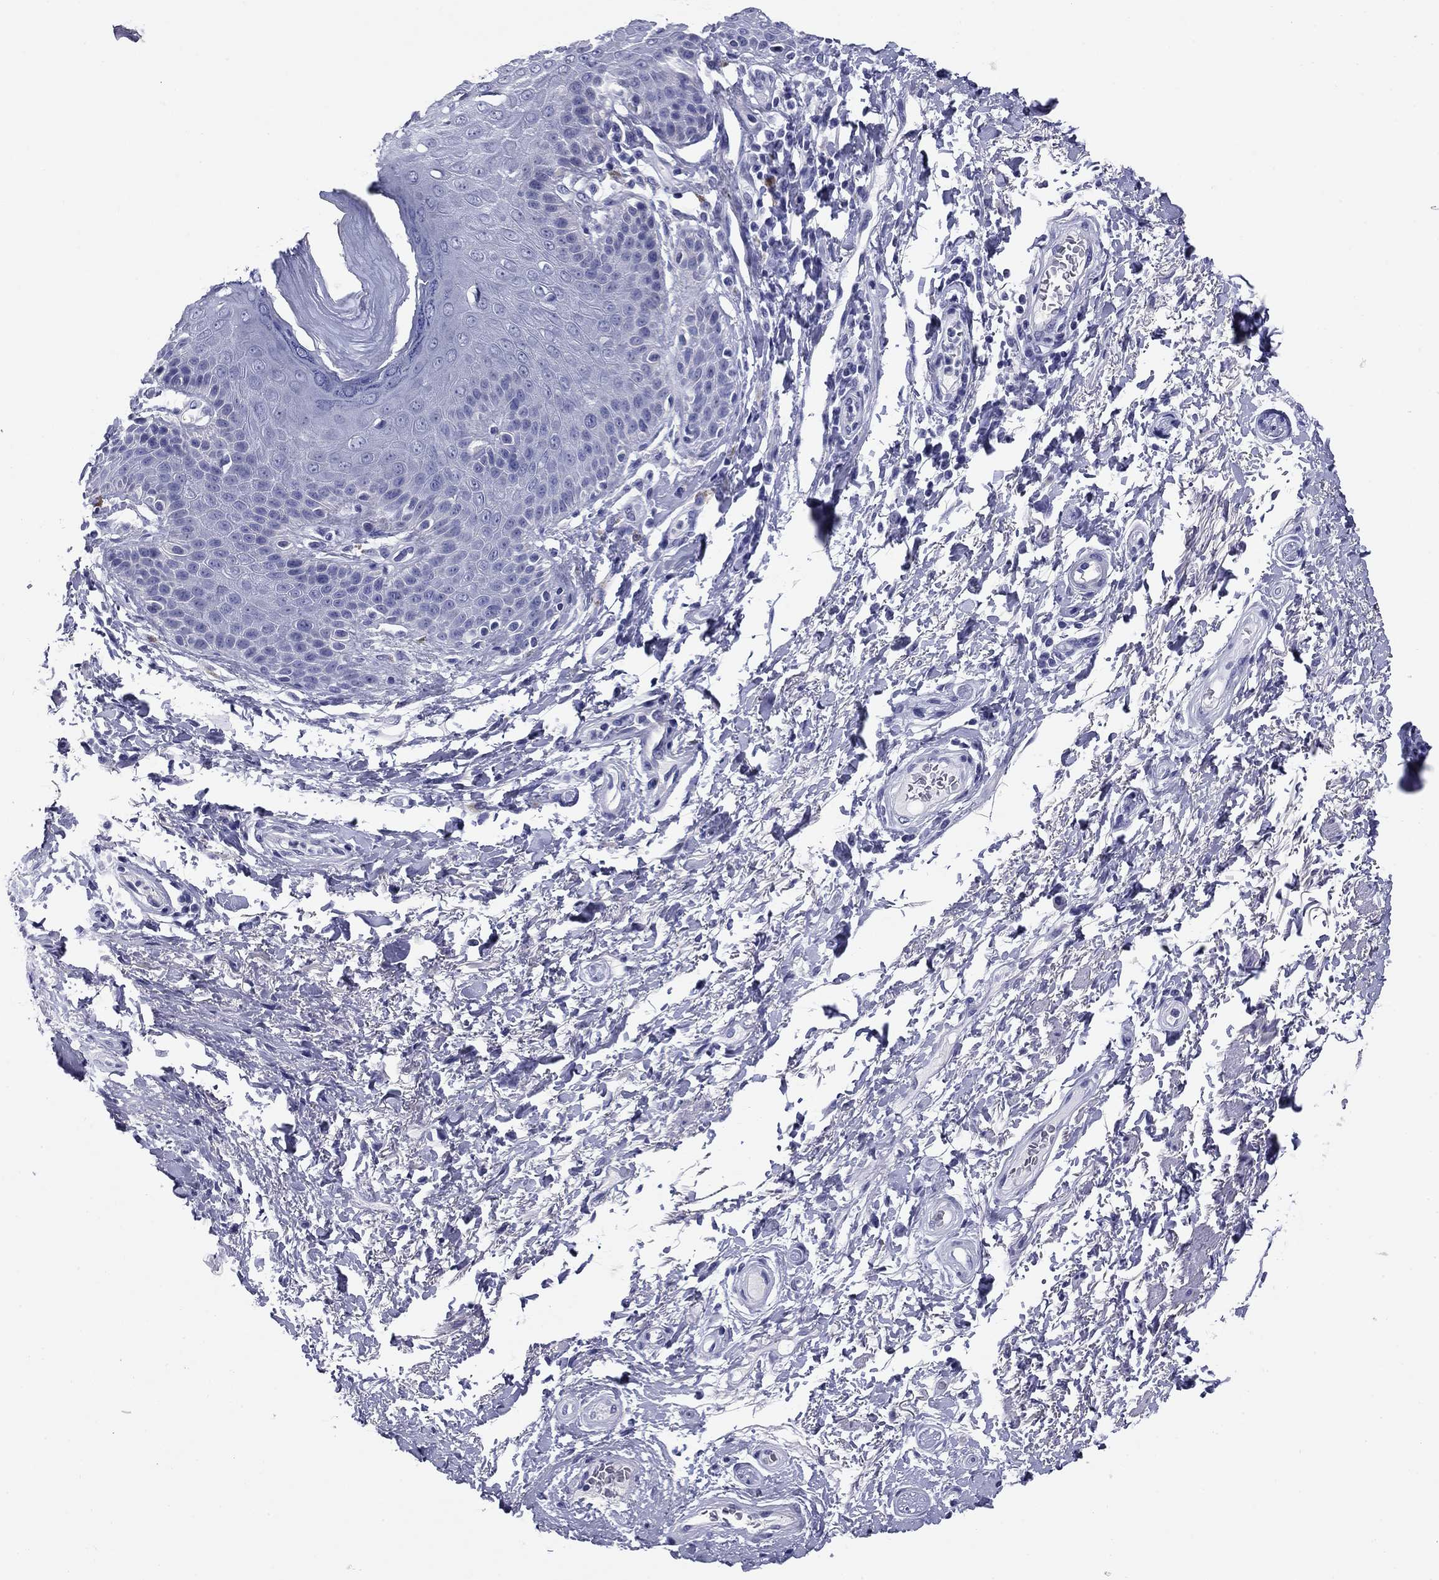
{"staining": {"intensity": "negative", "quantity": "none", "location": "none"}, "tissue": "adipose tissue", "cell_type": "Adipocytes", "image_type": "normal", "snomed": [{"axis": "morphology", "description": "Normal tissue, NOS"}, {"axis": "topography", "description": "Peripheral nerve tissue"}], "caption": "A photomicrograph of human adipose tissue is negative for staining in adipocytes.", "gene": "NPPA", "patient": {"sex": "male", "age": 51}}